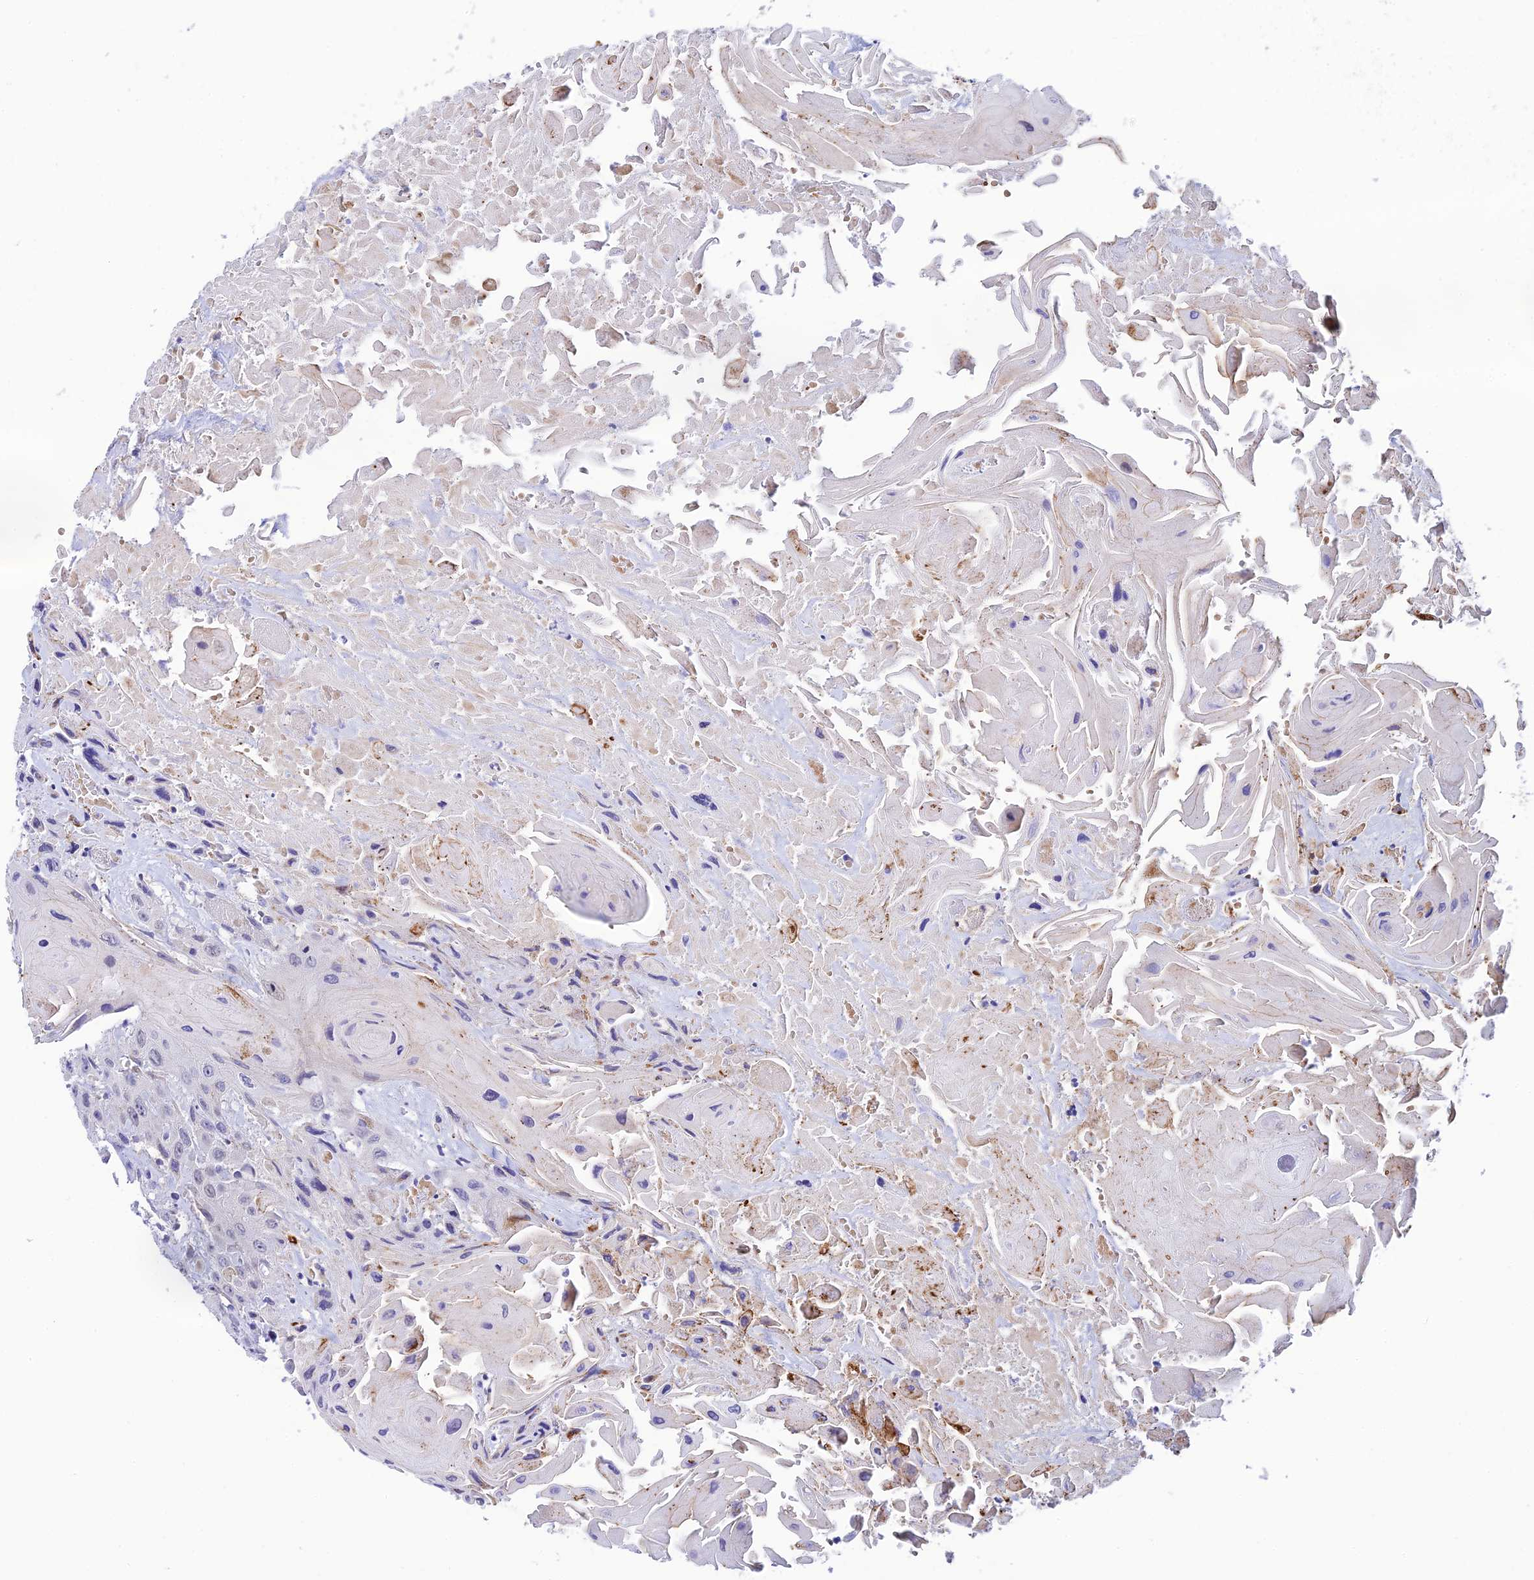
{"staining": {"intensity": "negative", "quantity": "none", "location": "none"}, "tissue": "head and neck cancer", "cell_type": "Tumor cells", "image_type": "cancer", "snomed": [{"axis": "morphology", "description": "Squamous cell carcinoma, NOS"}, {"axis": "topography", "description": "Head-Neck"}], "caption": "The image displays no staining of tumor cells in head and neck cancer (squamous cell carcinoma).", "gene": "RASGEF1B", "patient": {"sex": "male", "age": 81}}